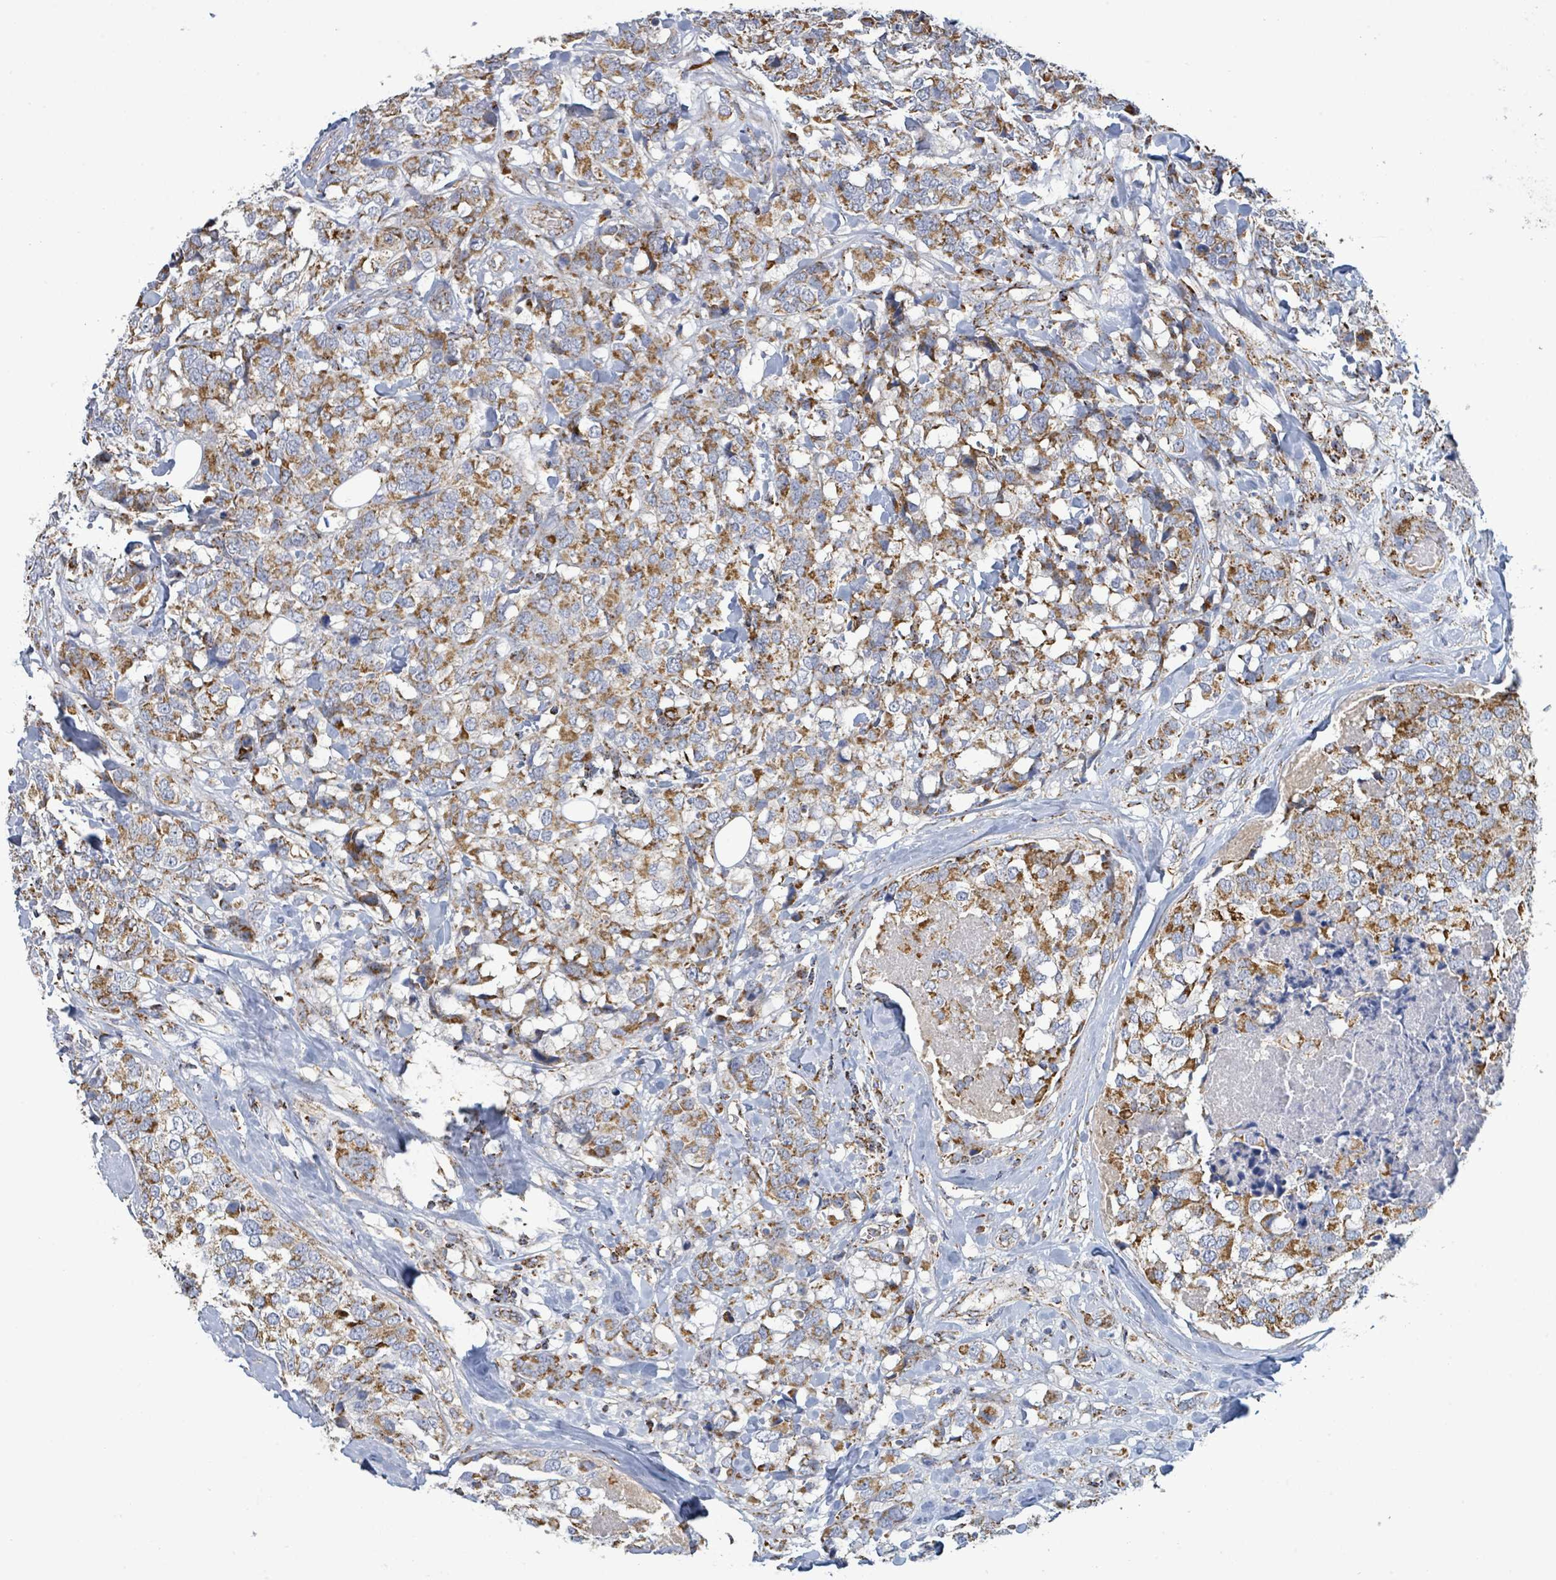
{"staining": {"intensity": "moderate", "quantity": ">75%", "location": "cytoplasmic/membranous"}, "tissue": "breast cancer", "cell_type": "Tumor cells", "image_type": "cancer", "snomed": [{"axis": "morphology", "description": "Lobular carcinoma"}, {"axis": "topography", "description": "Breast"}], "caption": "Breast cancer stained with a protein marker demonstrates moderate staining in tumor cells.", "gene": "SUCLG2", "patient": {"sex": "female", "age": 59}}